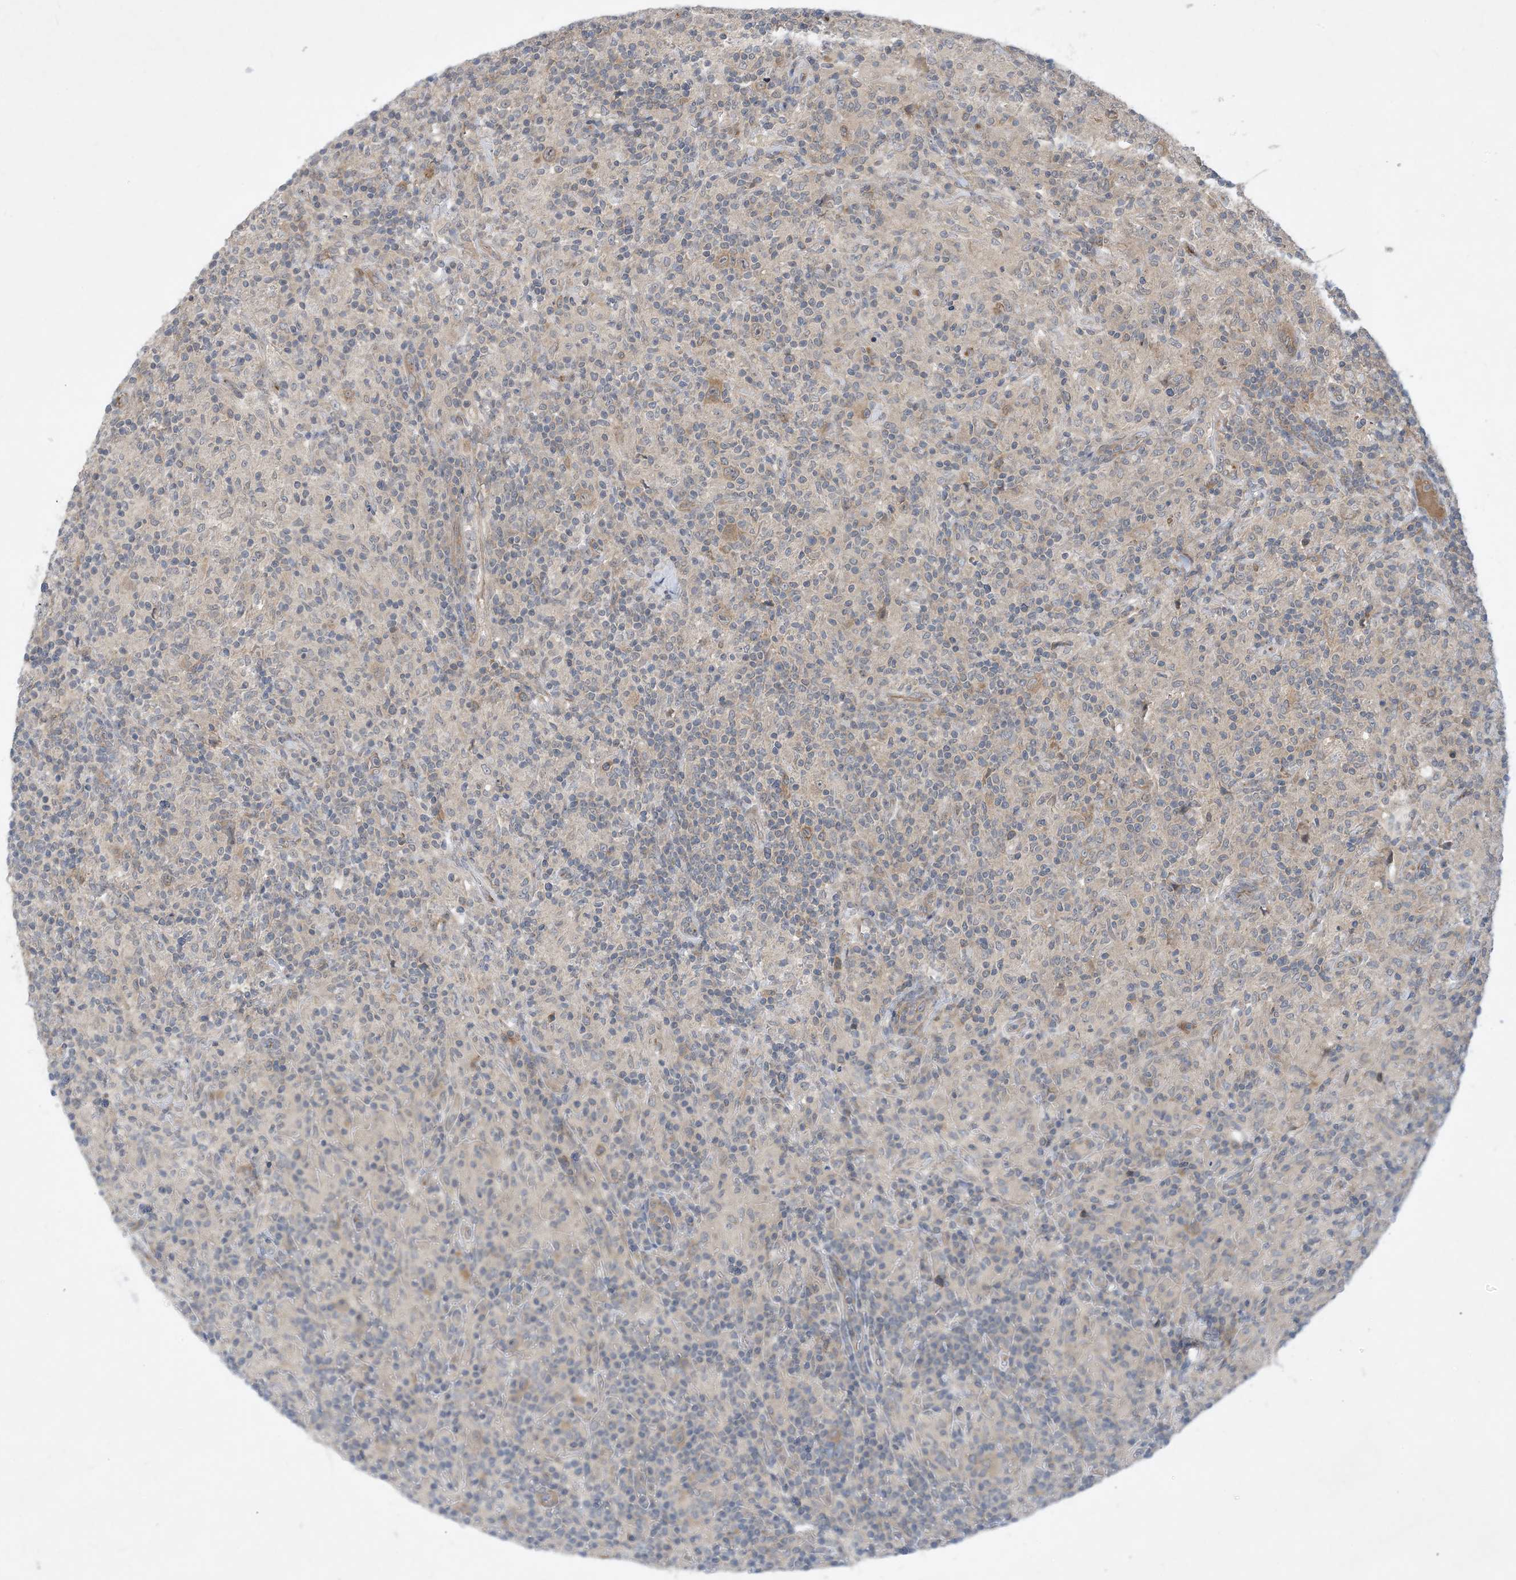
{"staining": {"intensity": "moderate", "quantity": ">75%", "location": "cytoplasmic/membranous"}, "tissue": "lymphoma", "cell_type": "Tumor cells", "image_type": "cancer", "snomed": [{"axis": "morphology", "description": "Hodgkin's disease, NOS"}, {"axis": "topography", "description": "Lymph node"}], "caption": "Protein staining by immunohistochemistry (IHC) displays moderate cytoplasmic/membranous staining in about >75% of tumor cells in lymphoma.", "gene": "TINAG", "patient": {"sex": "male", "age": 70}}